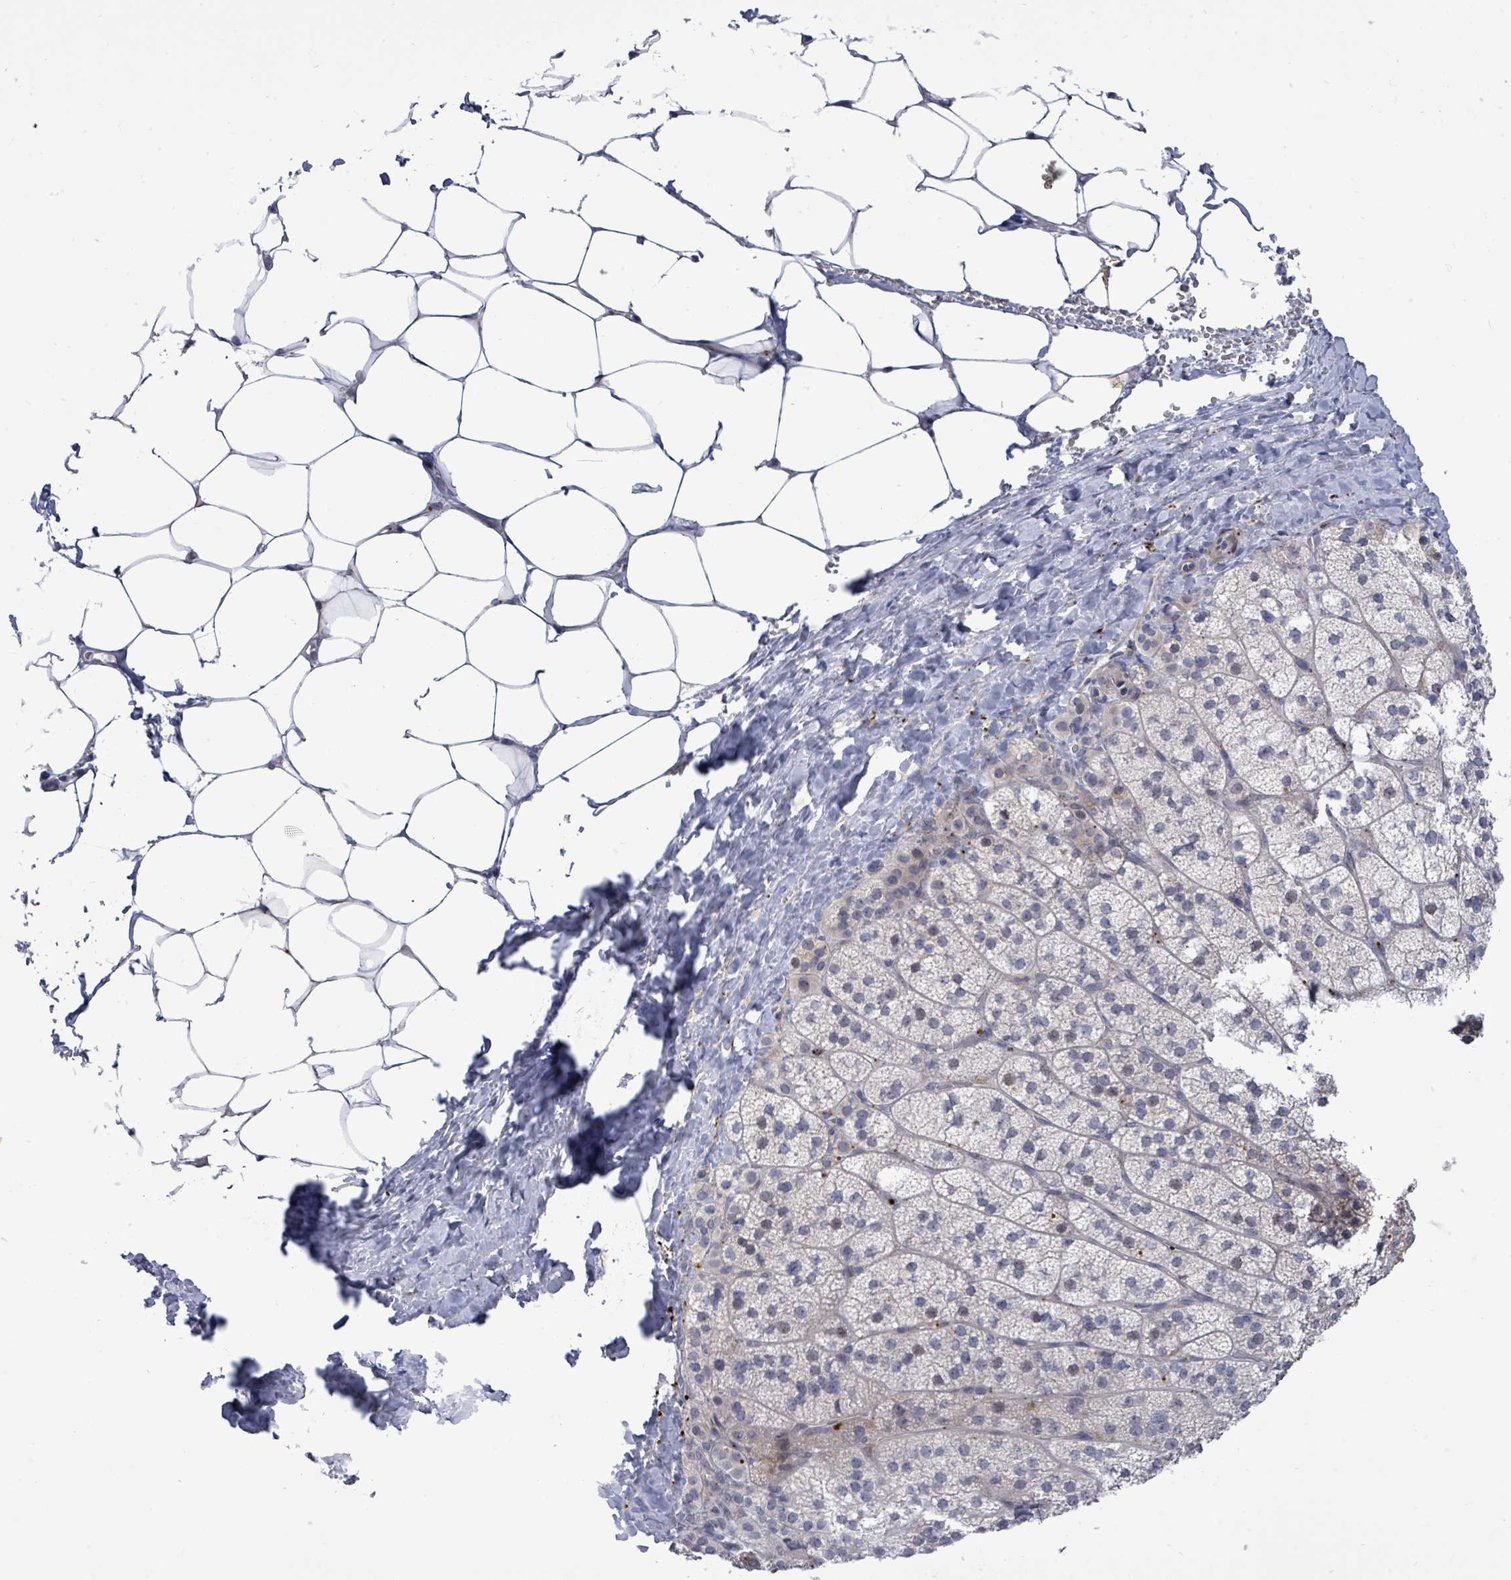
{"staining": {"intensity": "strong", "quantity": "<25%", "location": "cytoplasmic/membranous"}, "tissue": "adrenal gland", "cell_type": "Glandular cells", "image_type": "normal", "snomed": [{"axis": "morphology", "description": "Normal tissue, NOS"}, {"axis": "topography", "description": "Adrenal gland"}], "caption": "Immunohistochemical staining of unremarkable human adrenal gland exhibits medium levels of strong cytoplasmic/membranous staining in approximately <25% of glandular cells. Using DAB (brown) and hematoxylin (blue) stains, captured at high magnification using brightfield microscopy.", "gene": "CT45A10", "patient": {"sex": "female", "age": 58}}